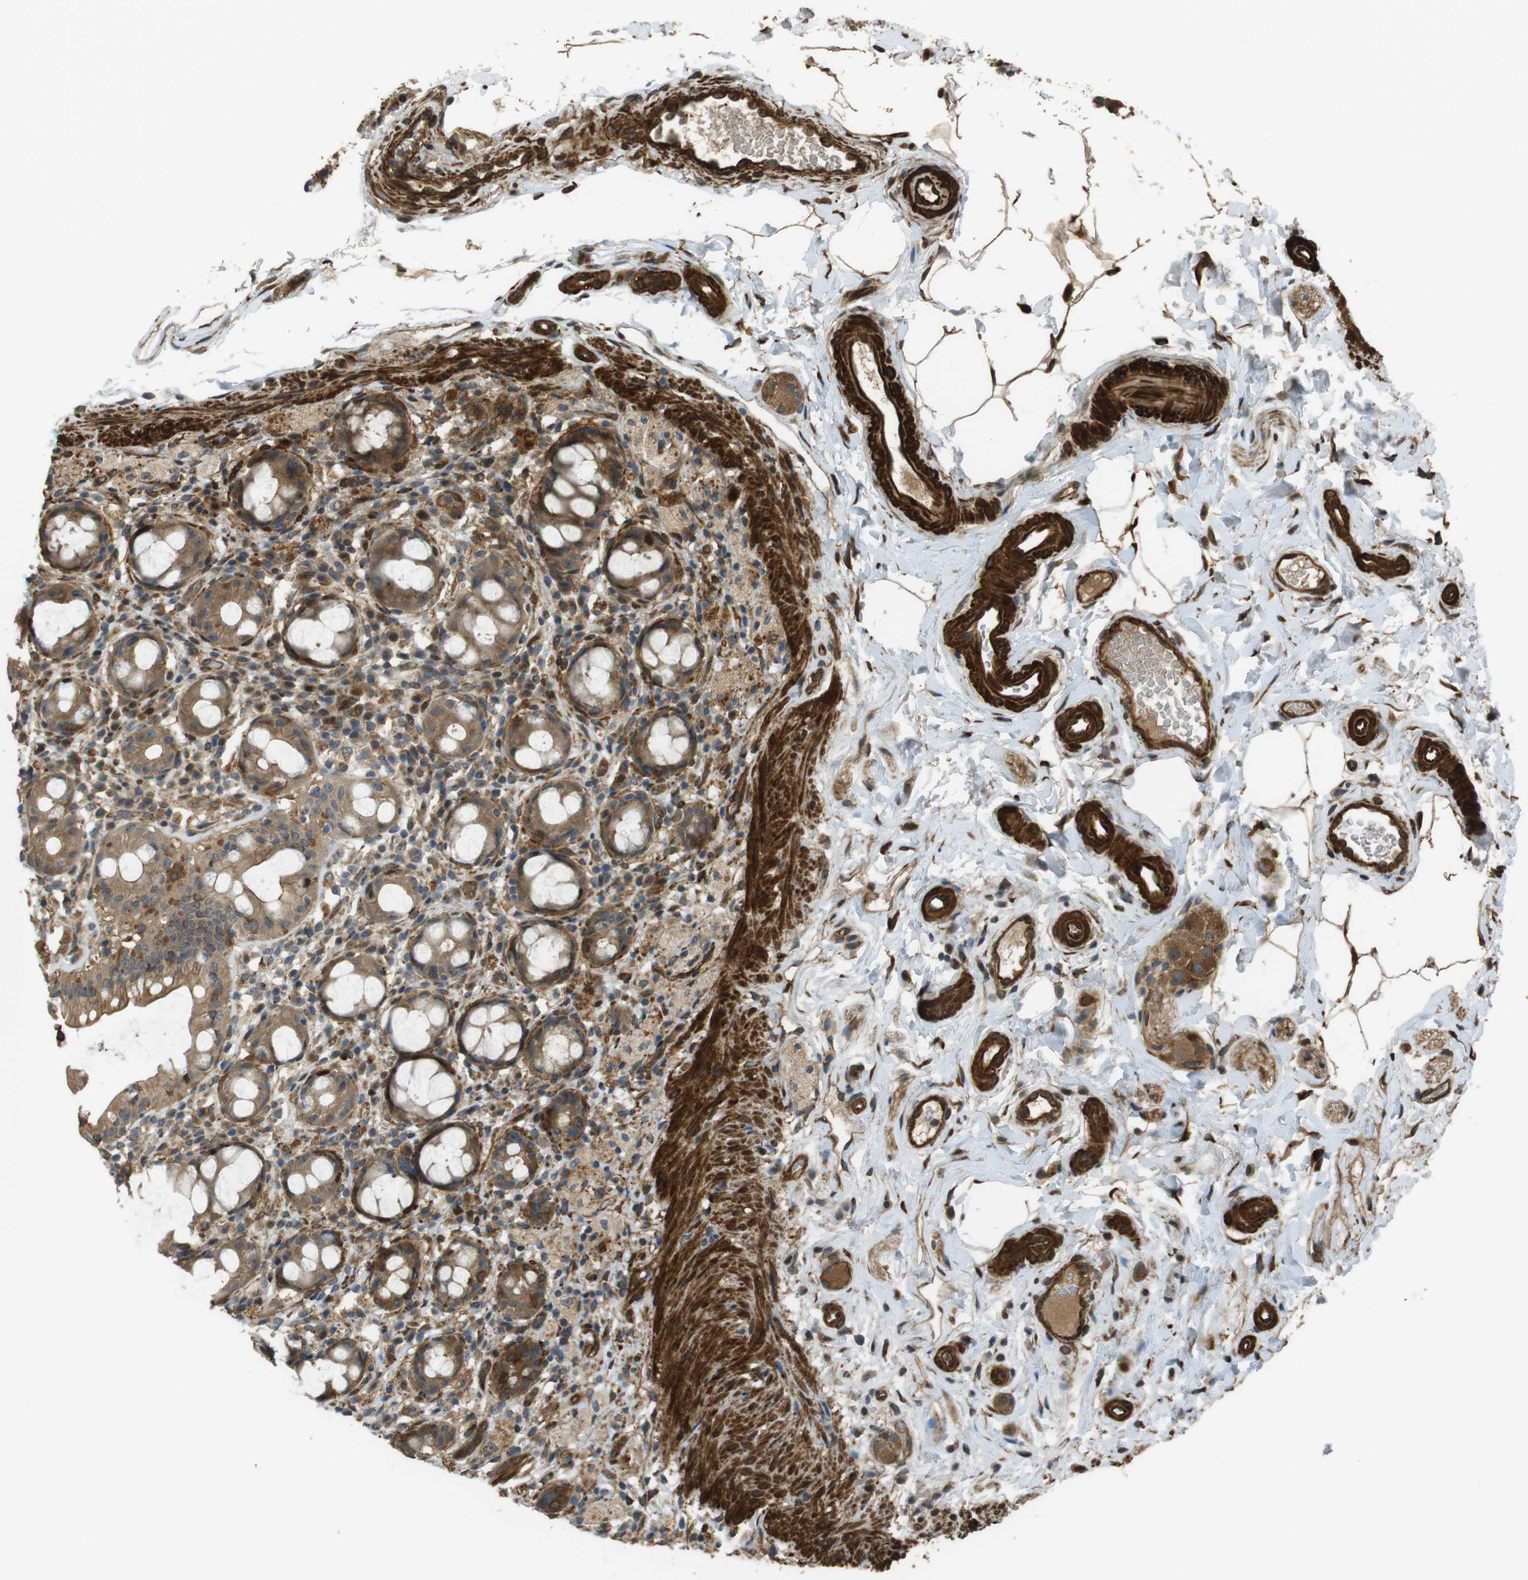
{"staining": {"intensity": "moderate", "quantity": ">75%", "location": "cytoplasmic/membranous"}, "tissue": "rectum", "cell_type": "Glandular cells", "image_type": "normal", "snomed": [{"axis": "morphology", "description": "Normal tissue, NOS"}, {"axis": "topography", "description": "Rectum"}], "caption": "High-power microscopy captured an immunohistochemistry (IHC) histopathology image of benign rectum, revealing moderate cytoplasmic/membranous positivity in approximately >75% of glandular cells. (brown staining indicates protein expression, while blue staining denotes nuclei).", "gene": "MSRB3", "patient": {"sex": "male", "age": 44}}